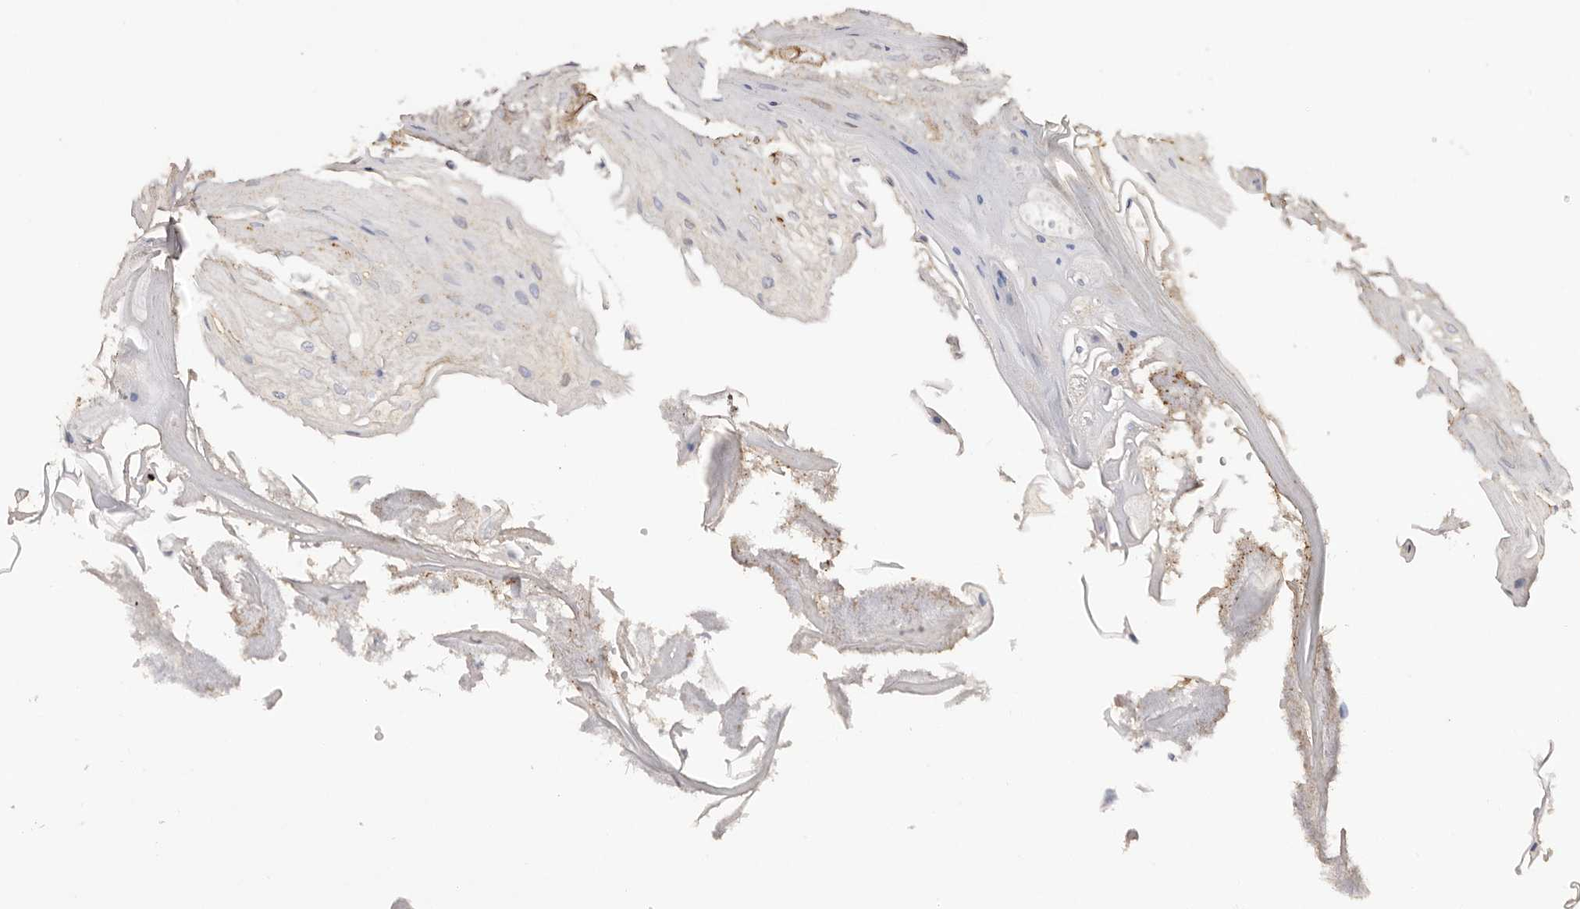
{"staining": {"intensity": "moderate", "quantity": "<25%", "location": "cytoplasmic/membranous"}, "tissue": "oral mucosa", "cell_type": "Squamous epithelial cells", "image_type": "normal", "snomed": [{"axis": "morphology", "description": "Normal tissue, NOS"}, {"axis": "morphology", "description": "Squamous cell carcinoma, NOS"}, {"axis": "topography", "description": "Skeletal muscle"}, {"axis": "topography", "description": "Oral tissue"}, {"axis": "topography", "description": "Salivary gland"}, {"axis": "topography", "description": "Head-Neck"}], "caption": "A high-resolution photomicrograph shows IHC staining of unremarkable oral mucosa, which displays moderate cytoplasmic/membranous staining in approximately <25% of squamous epithelial cells. (brown staining indicates protein expression, while blue staining denotes nuclei).", "gene": "LGALS7B", "patient": {"sex": "male", "age": 54}}